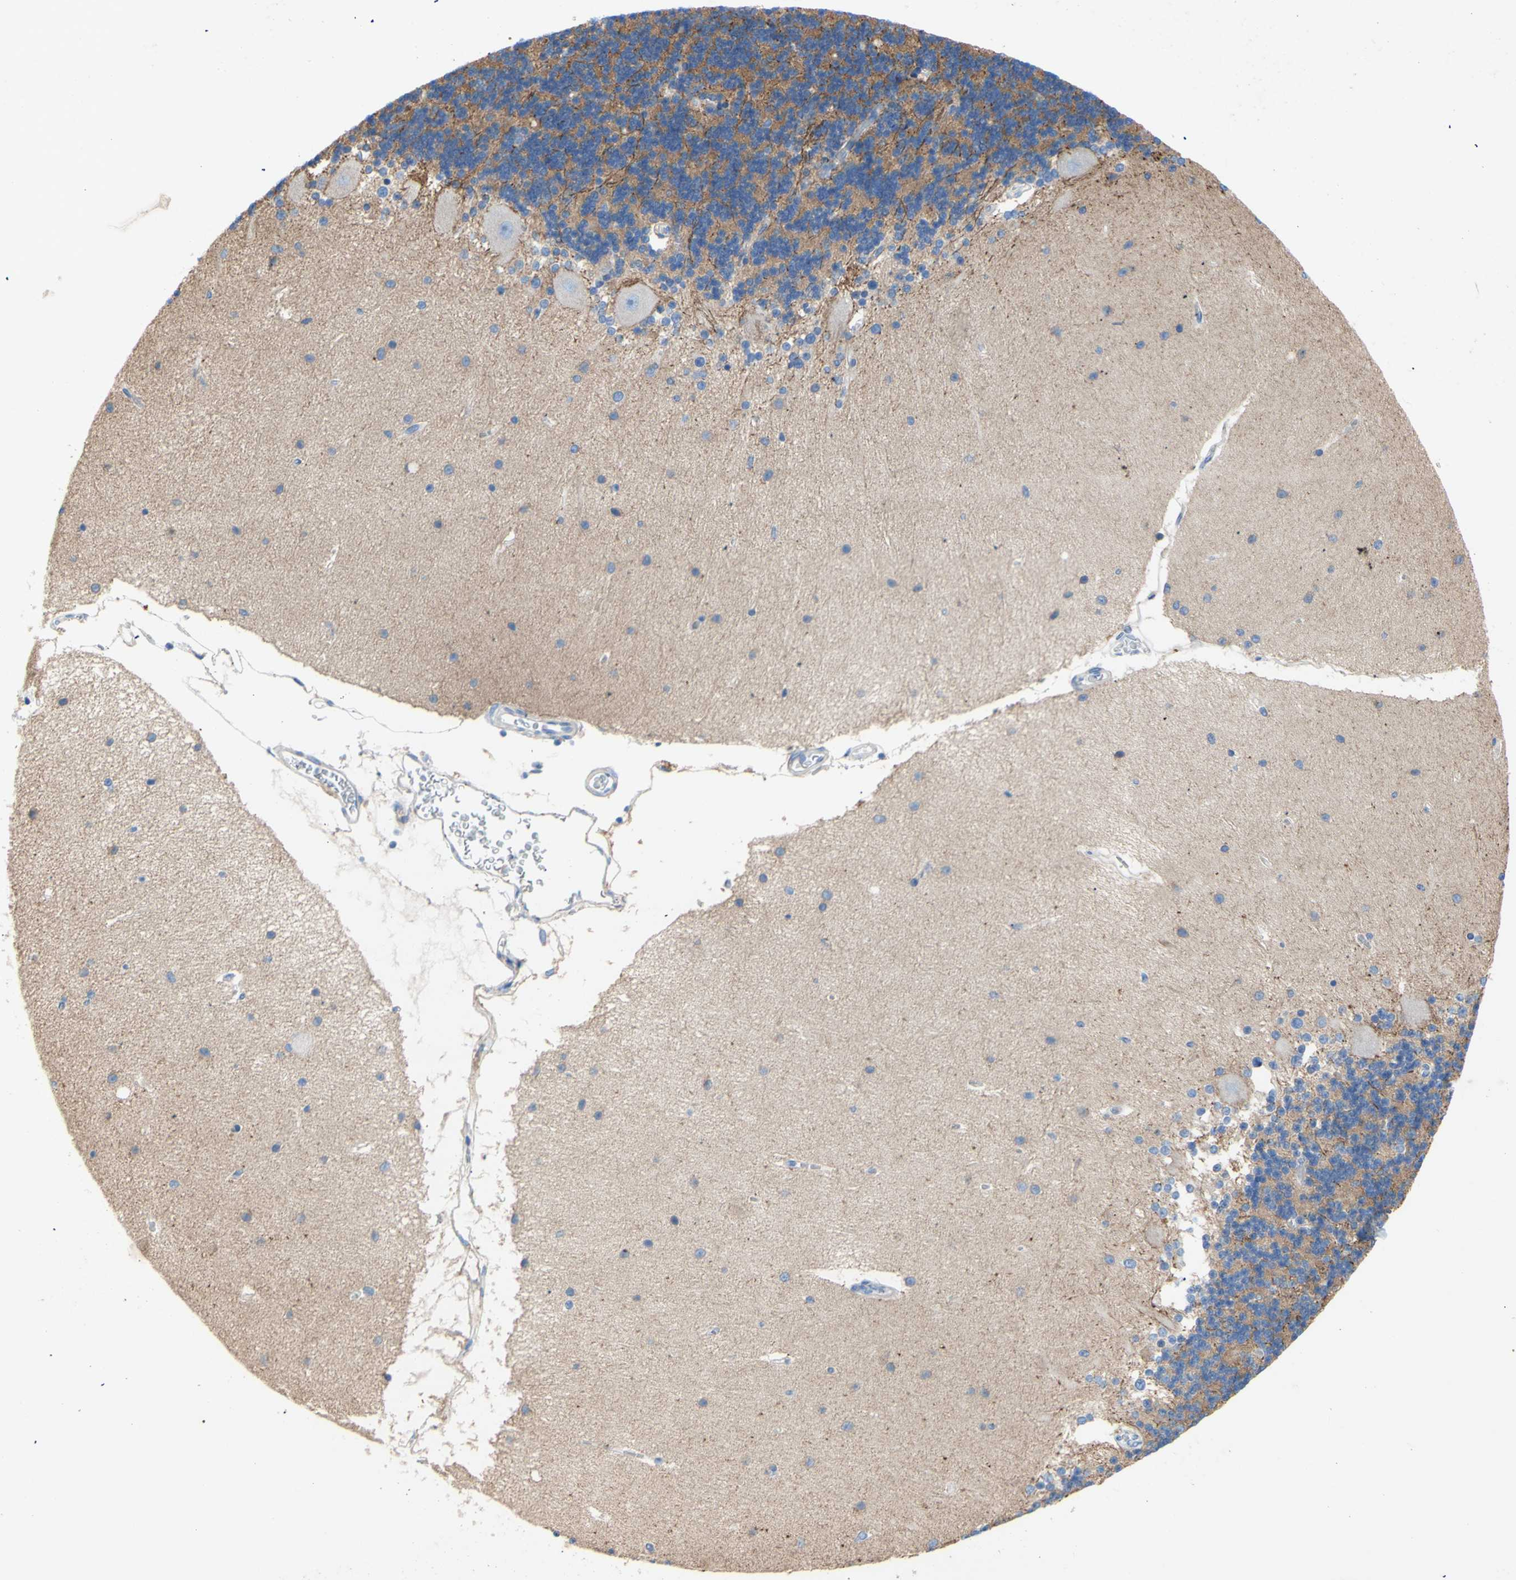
{"staining": {"intensity": "moderate", "quantity": "25%-75%", "location": "cytoplasmic/membranous"}, "tissue": "cerebellum", "cell_type": "Cells in granular layer", "image_type": "normal", "snomed": [{"axis": "morphology", "description": "Normal tissue, NOS"}, {"axis": "topography", "description": "Cerebellum"}], "caption": "A medium amount of moderate cytoplasmic/membranous positivity is present in about 25%-75% of cells in granular layer in benign cerebellum.", "gene": "TMIGD2", "patient": {"sex": "female", "age": 54}}